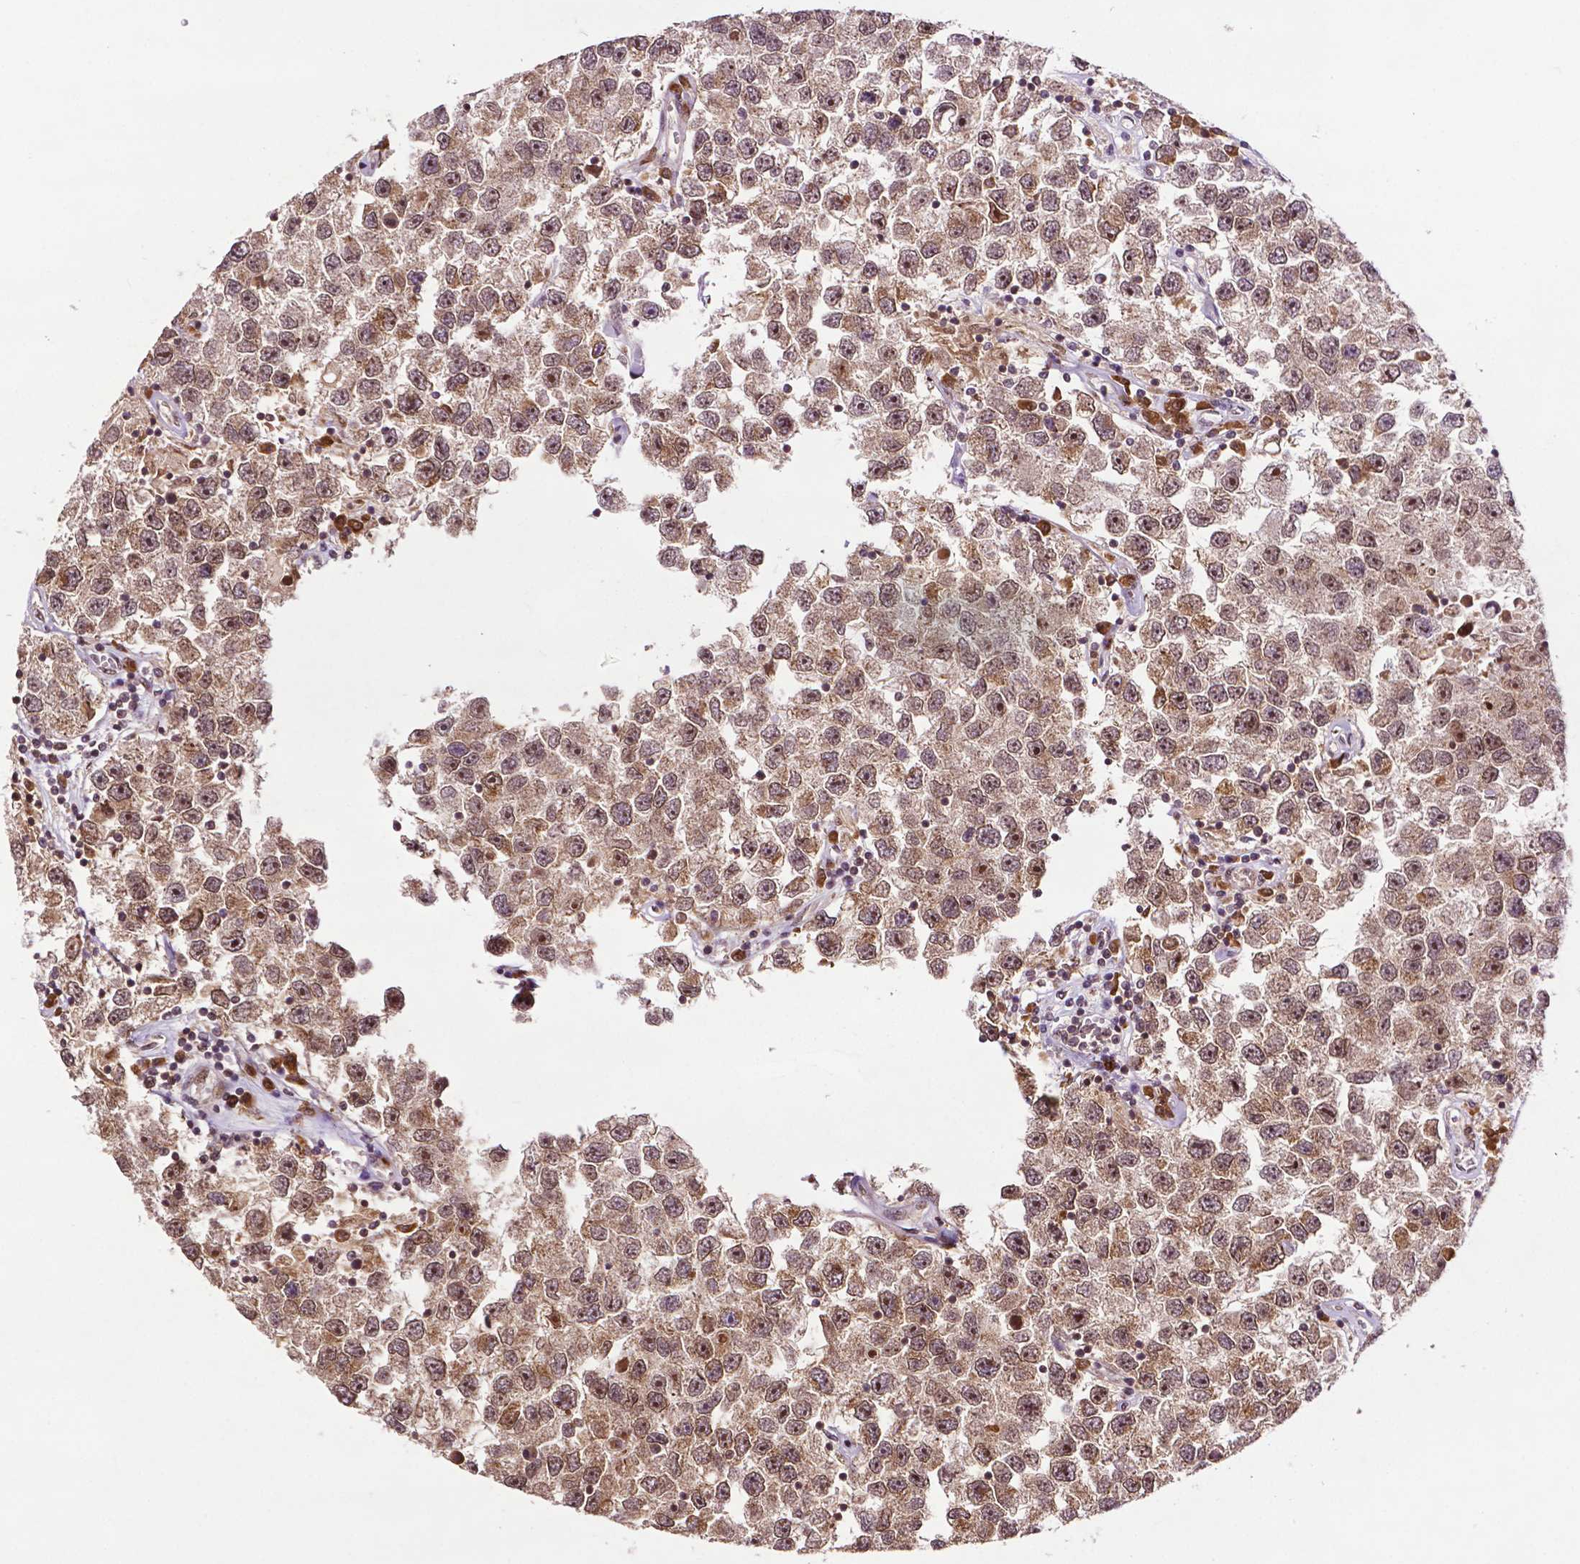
{"staining": {"intensity": "moderate", "quantity": ">75%", "location": "cytoplasmic/membranous,nuclear"}, "tissue": "testis cancer", "cell_type": "Tumor cells", "image_type": "cancer", "snomed": [{"axis": "morphology", "description": "Seminoma, NOS"}, {"axis": "topography", "description": "Testis"}], "caption": "Protein analysis of testis seminoma tissue shows moderate cytoplasmic/membranous and nuclear positivity in approximately >75% of tumor cells.", "gene": "TMX2", "patient": {"sex": "male", "age": 26}}